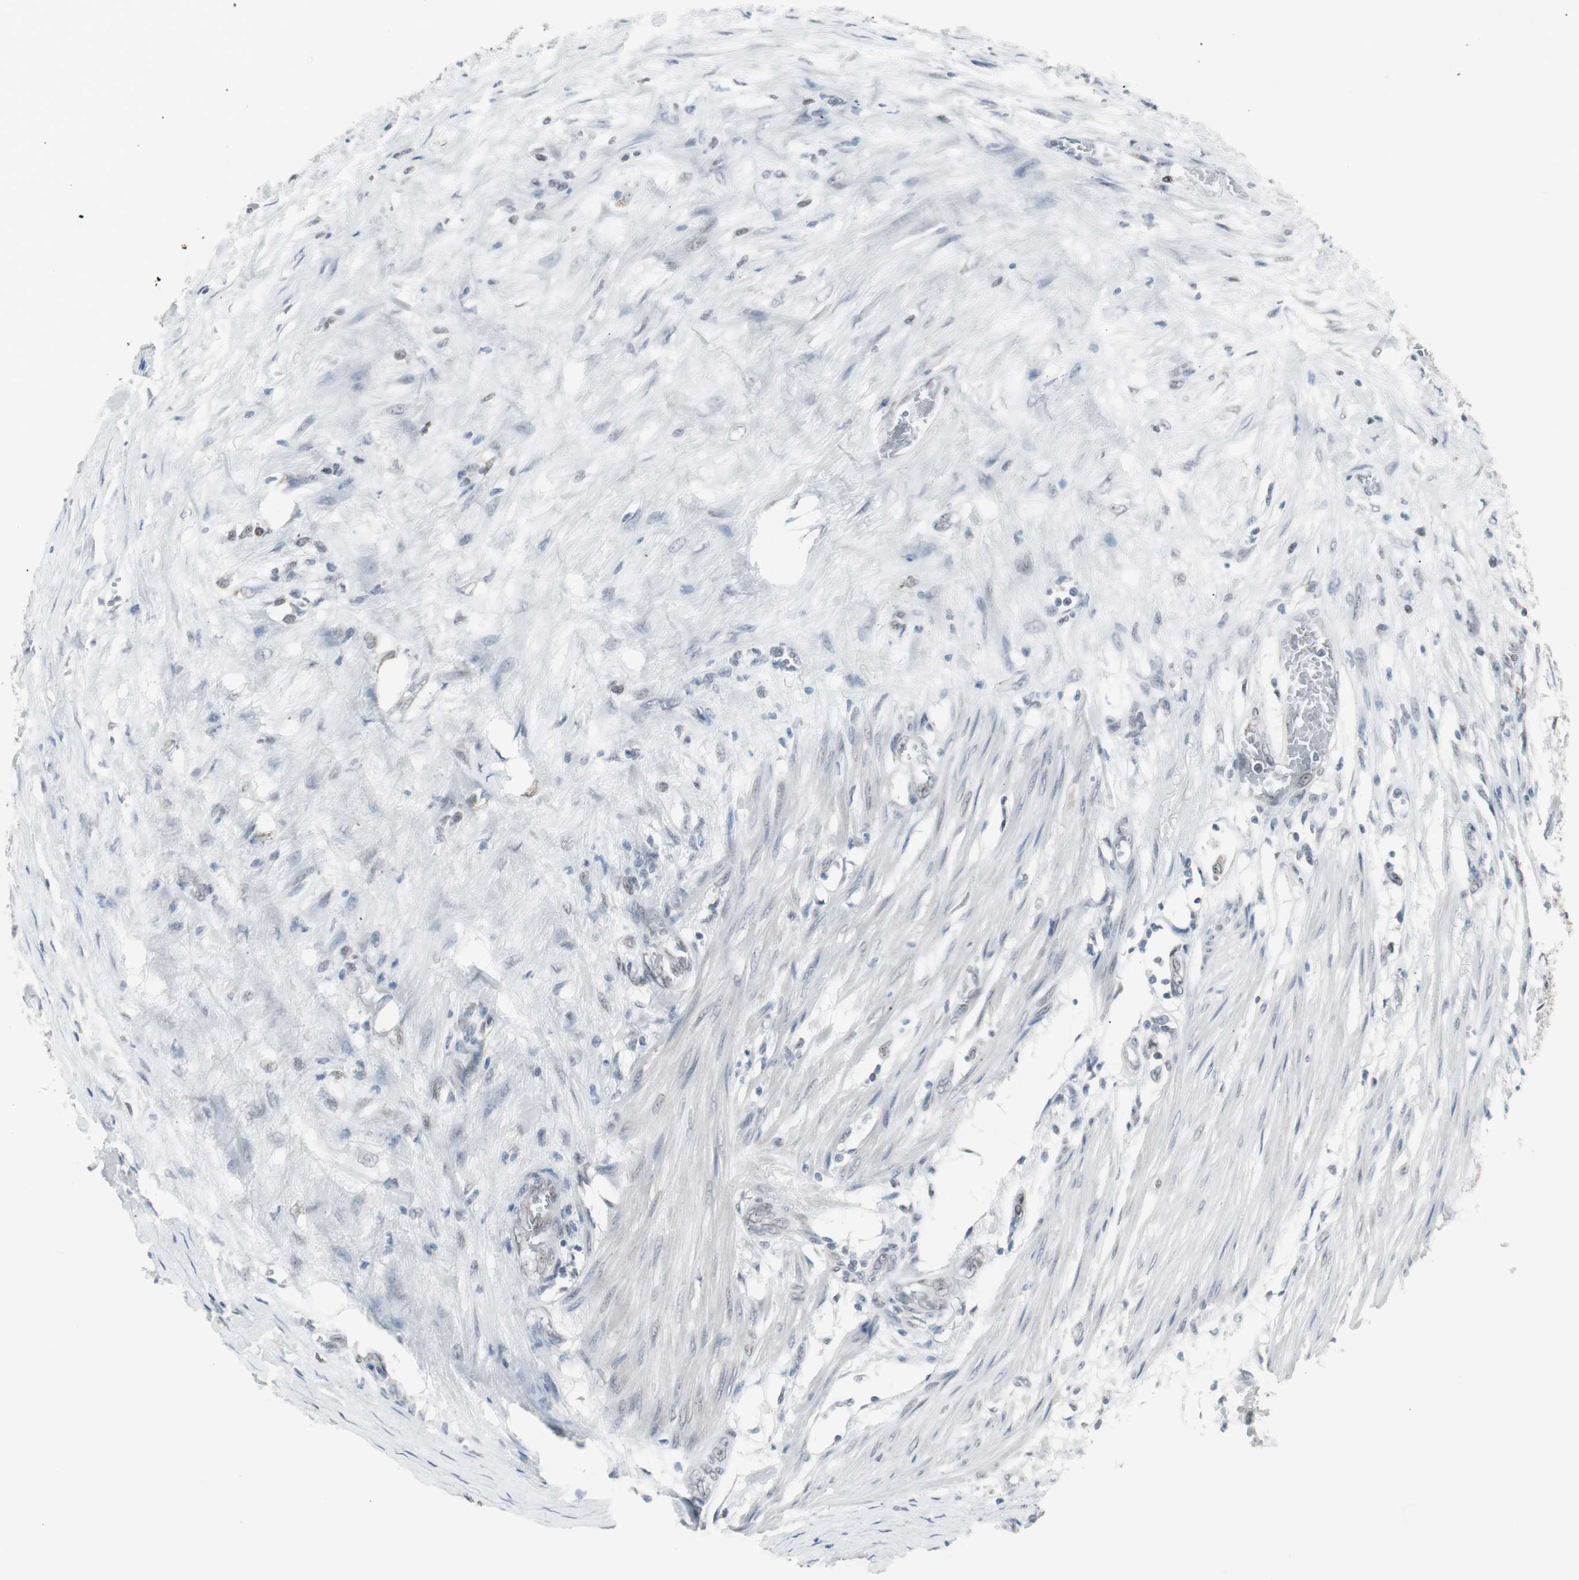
{"staining": {"intensity": "negative", "quantity": "none", "location": "none"}, "tissue": "colorectal cancer", "cell_type": "Tumor cells", "image_type": "cancer", "snomed": [{"axis": "morphology", "description": "Adenocarcinoma, NOS"}, {"axis": "topography", "description": "Colon"}], "caption": "DAB immunohistochemical staining of colorectal cancer reveals no significant staining in tumor cells.", "gene": "RXRA", "patient": {"sex": "female", "age": 86}}